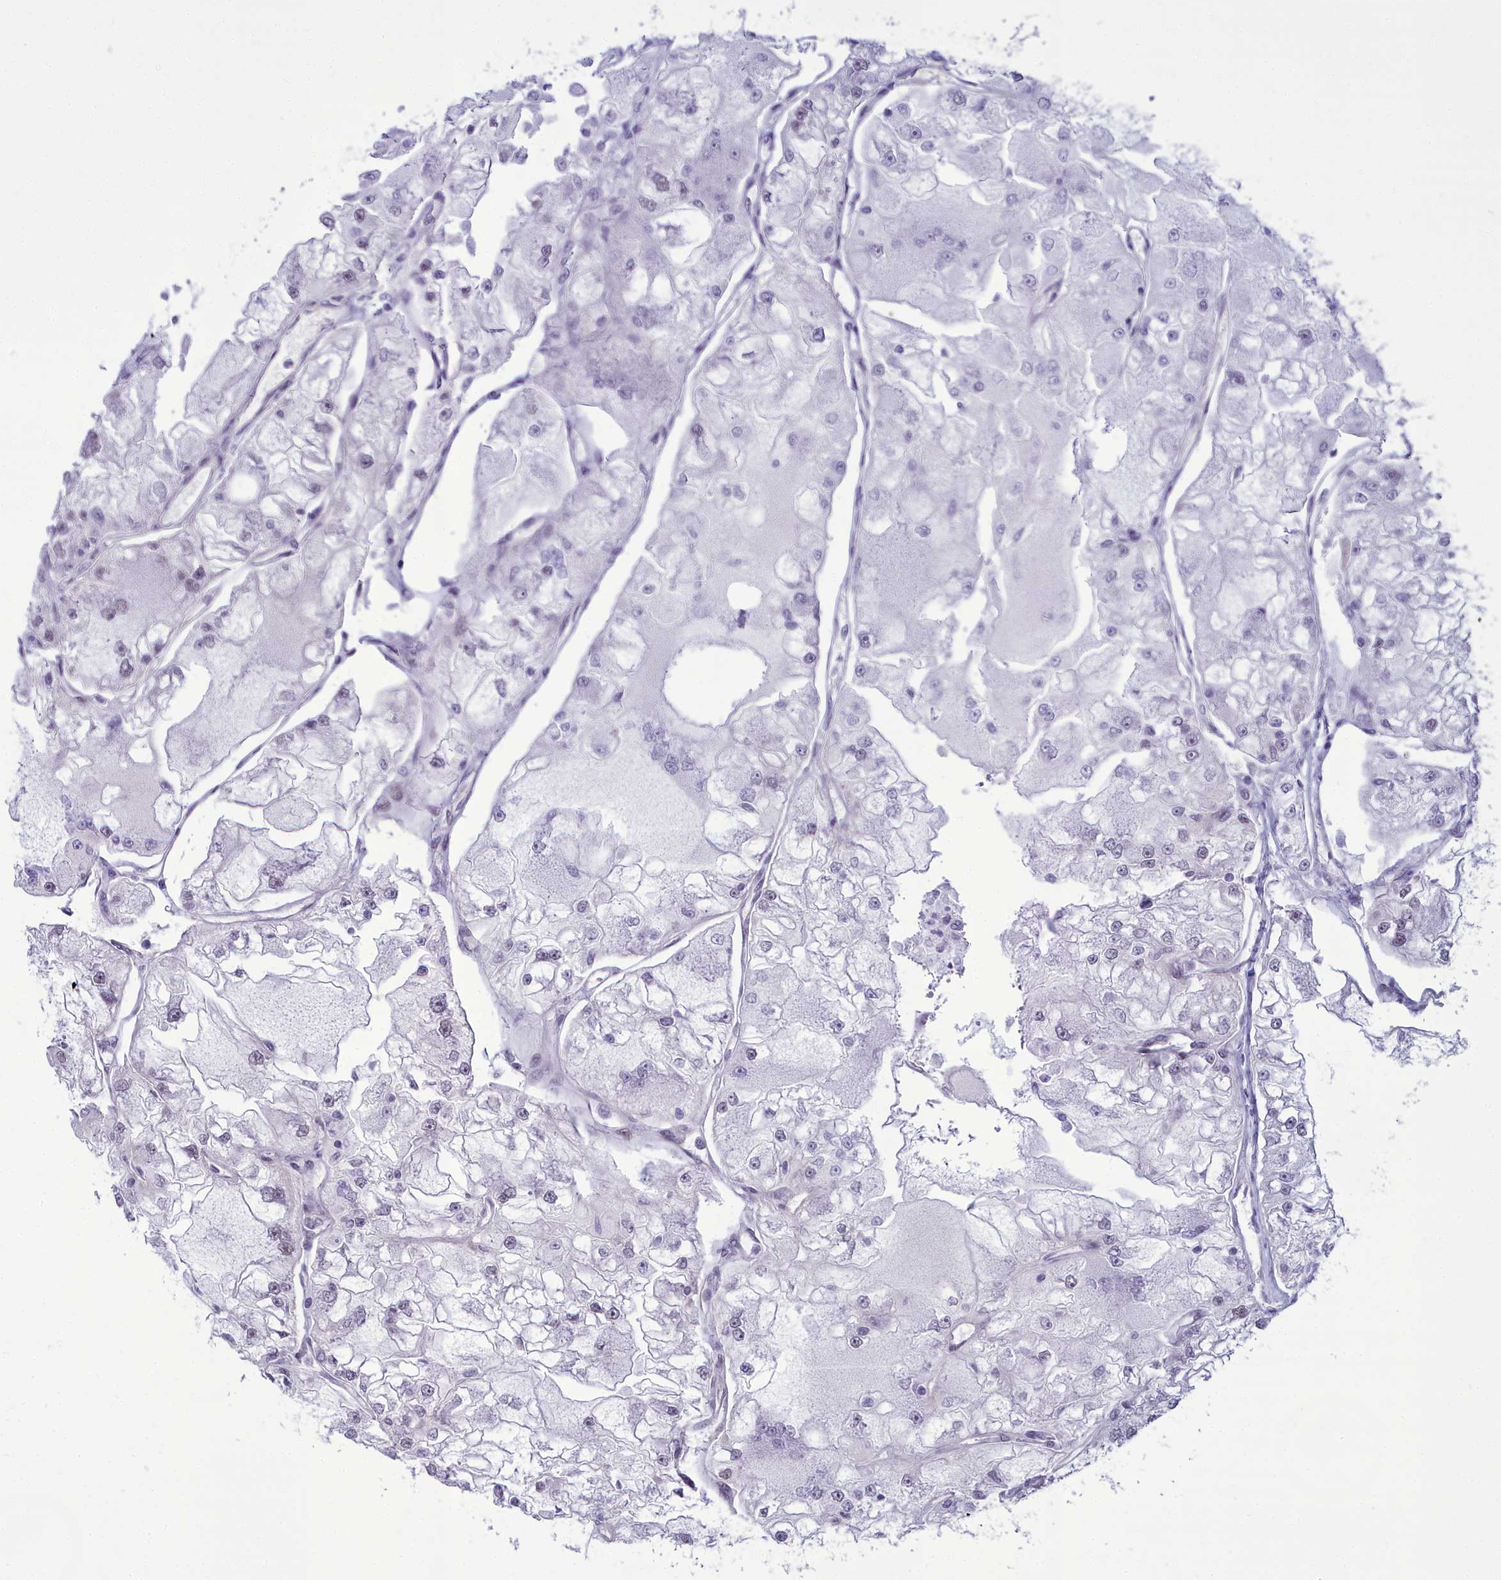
{"staining": {"intensity": "negative", "quantity": "none", "location": "none"}, "tissue": "renal cancer", "cell_type": "Tumor cells", "image_type": "cancer", "snomed": [{"axis": "morphology", "description": "Adenocarcinoma, NOS"}, {"axis": "topography", "description": "Kidney"}], "caption": "Immunohistochemical staining of renal cancer reveals no significant positivity in tumor cells.", "gene": "CEACAM19", "patient": {"sex": "female", "age": 72}}